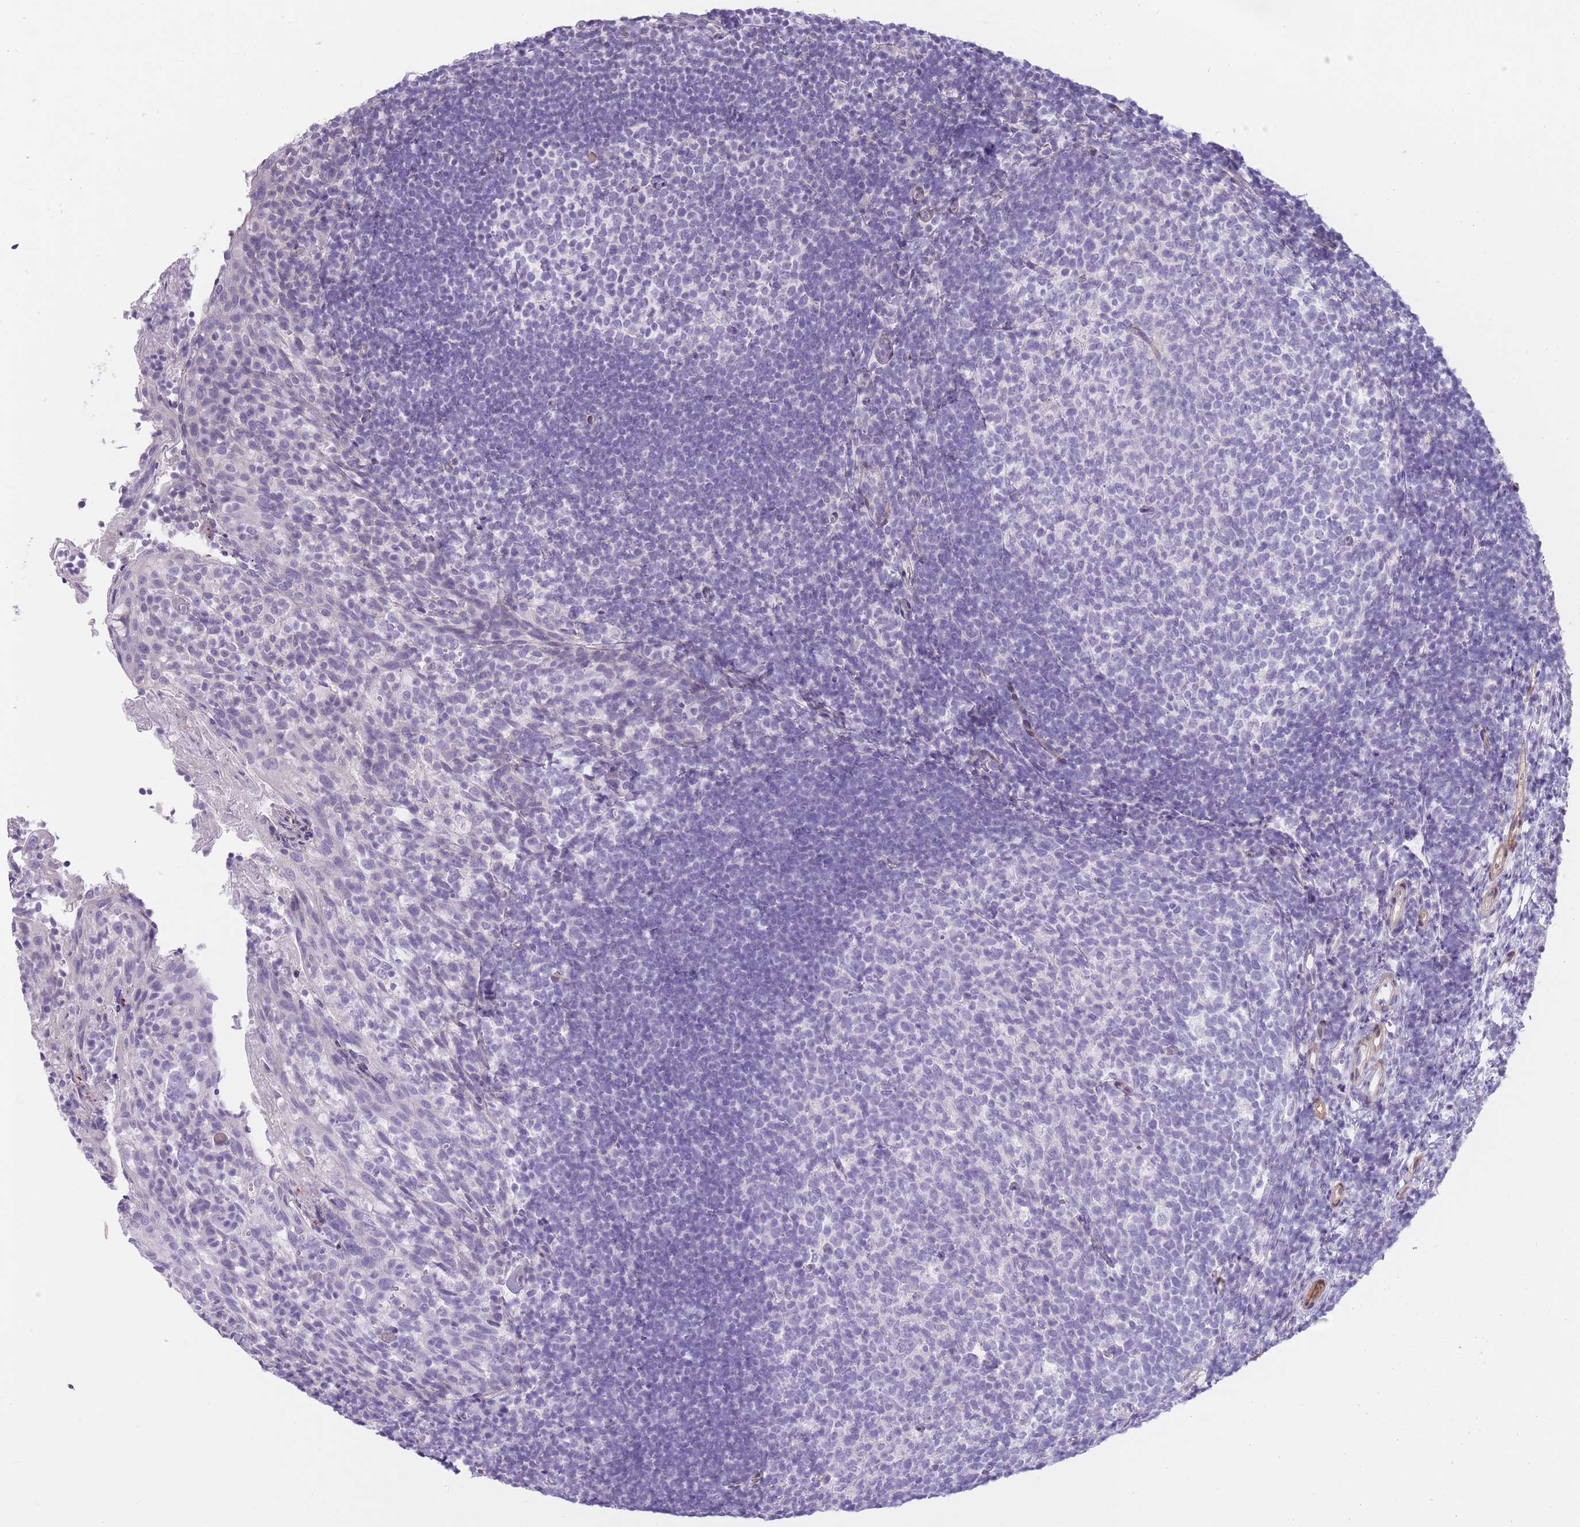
{"staining": {"intensity": "negative", "quantity": "none", "location": "none"}, "tissue": "tonsil", "cell_type": "Germinal center cells", "image_type": "normal", "snomed": [{"axis": "morphology", "description": "Normal tissue, NOS"}, {"axis": "topography", "description": "Tonsil"}], "caption": "This is an immunohistochemistry (IHC) photomicrograph of benign tonsil. There is no positivity in germinal center cells.", "gene": "OR11H12", "patient": {"sex": "female", "age": 10}}